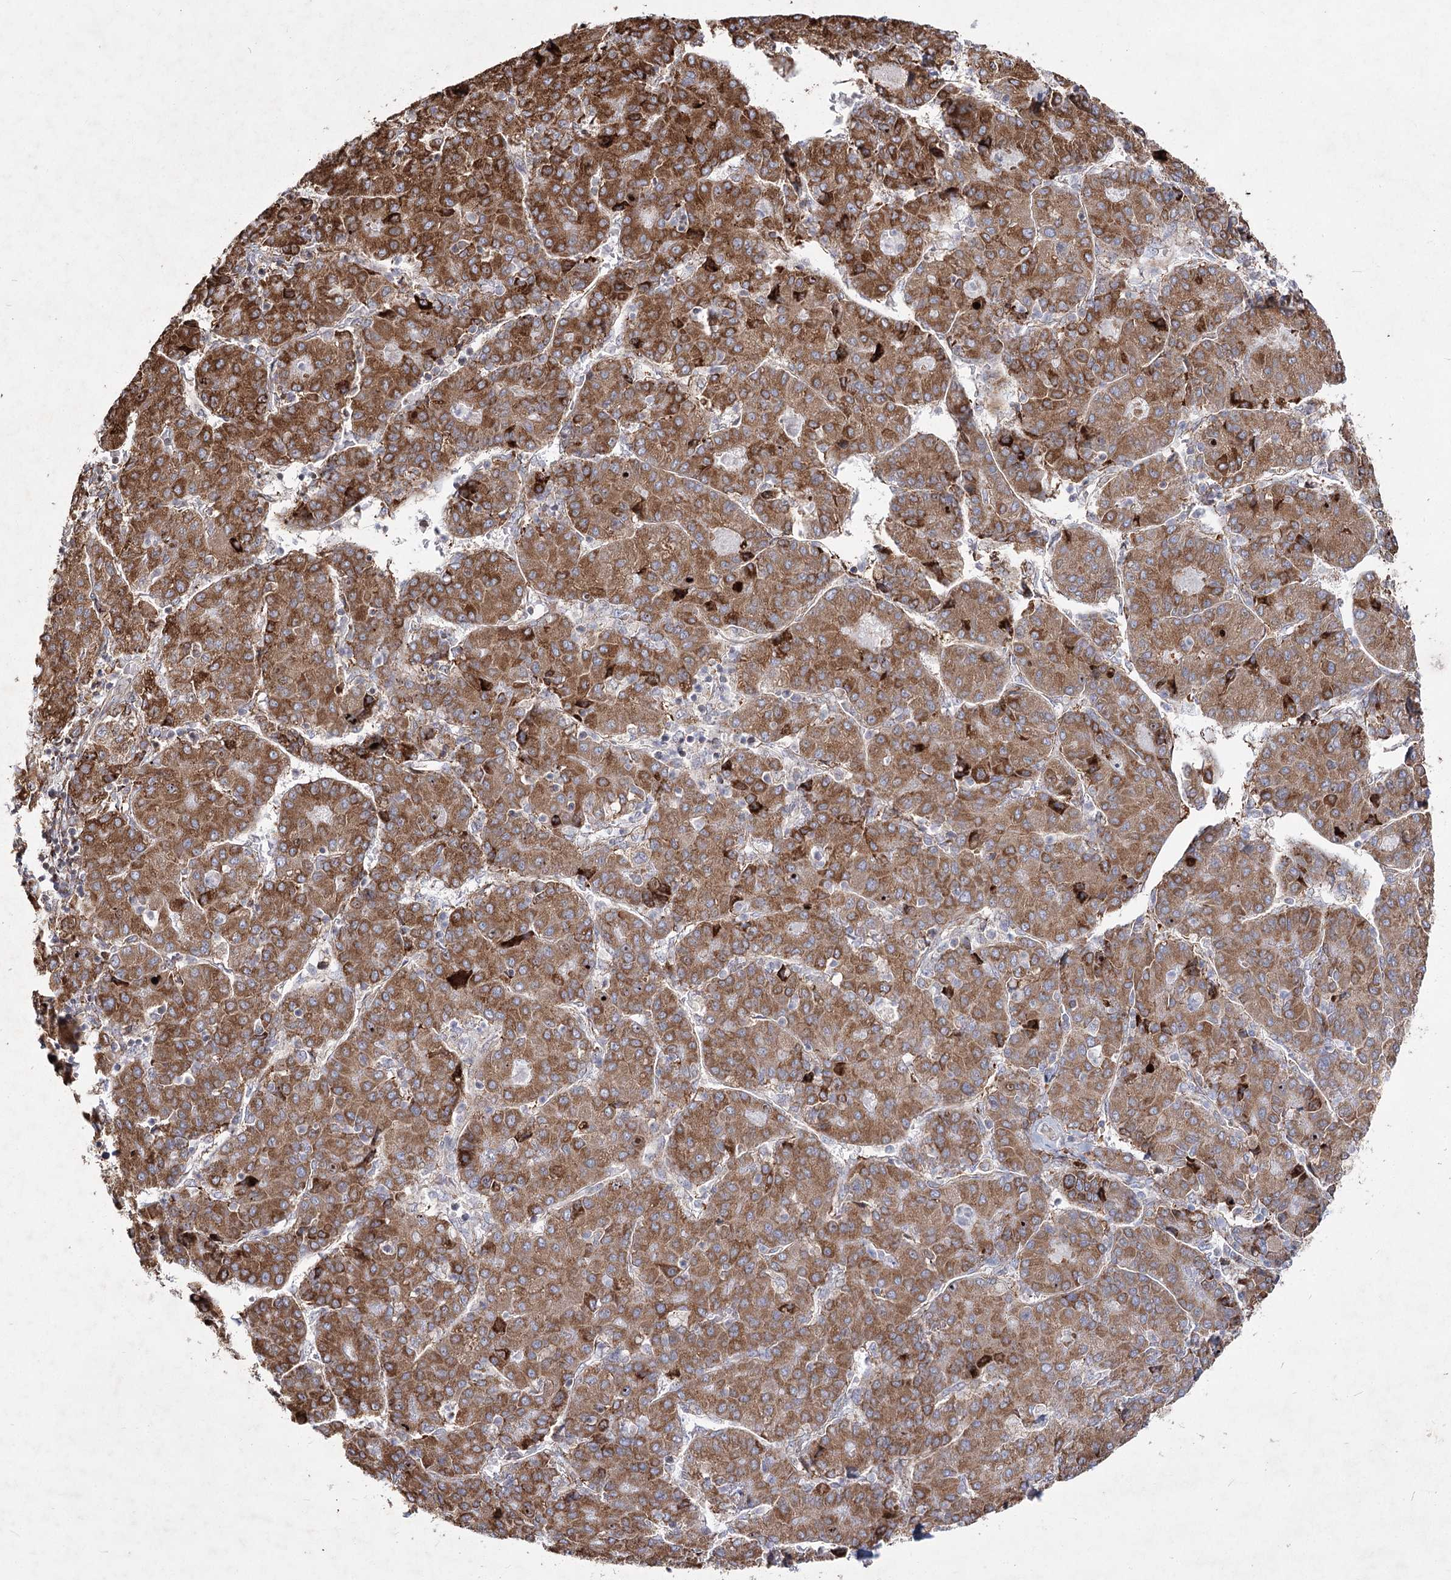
{"staining": {"intensity": "moderate", "quantity": ">75%", "location": "cytoplasmic/membranous"}, "tissue": "liver cancer", "cell_type": "Tumor cells", "image_type": "cancer", "snomed": [{"axis": "morphology", "description": "Carcinoma, Hepatocellular, NOS"}, {"axis": "topography", "description": "Liver"}], "caption": "Immunohistochemistry of liver cancer exhibits medium levels of moderate cytoplasmic/membranous staining in approximately >75% of tumor cells.", "gene": "NHLRC2", "patient": {"sex": "male", "age": 65}}